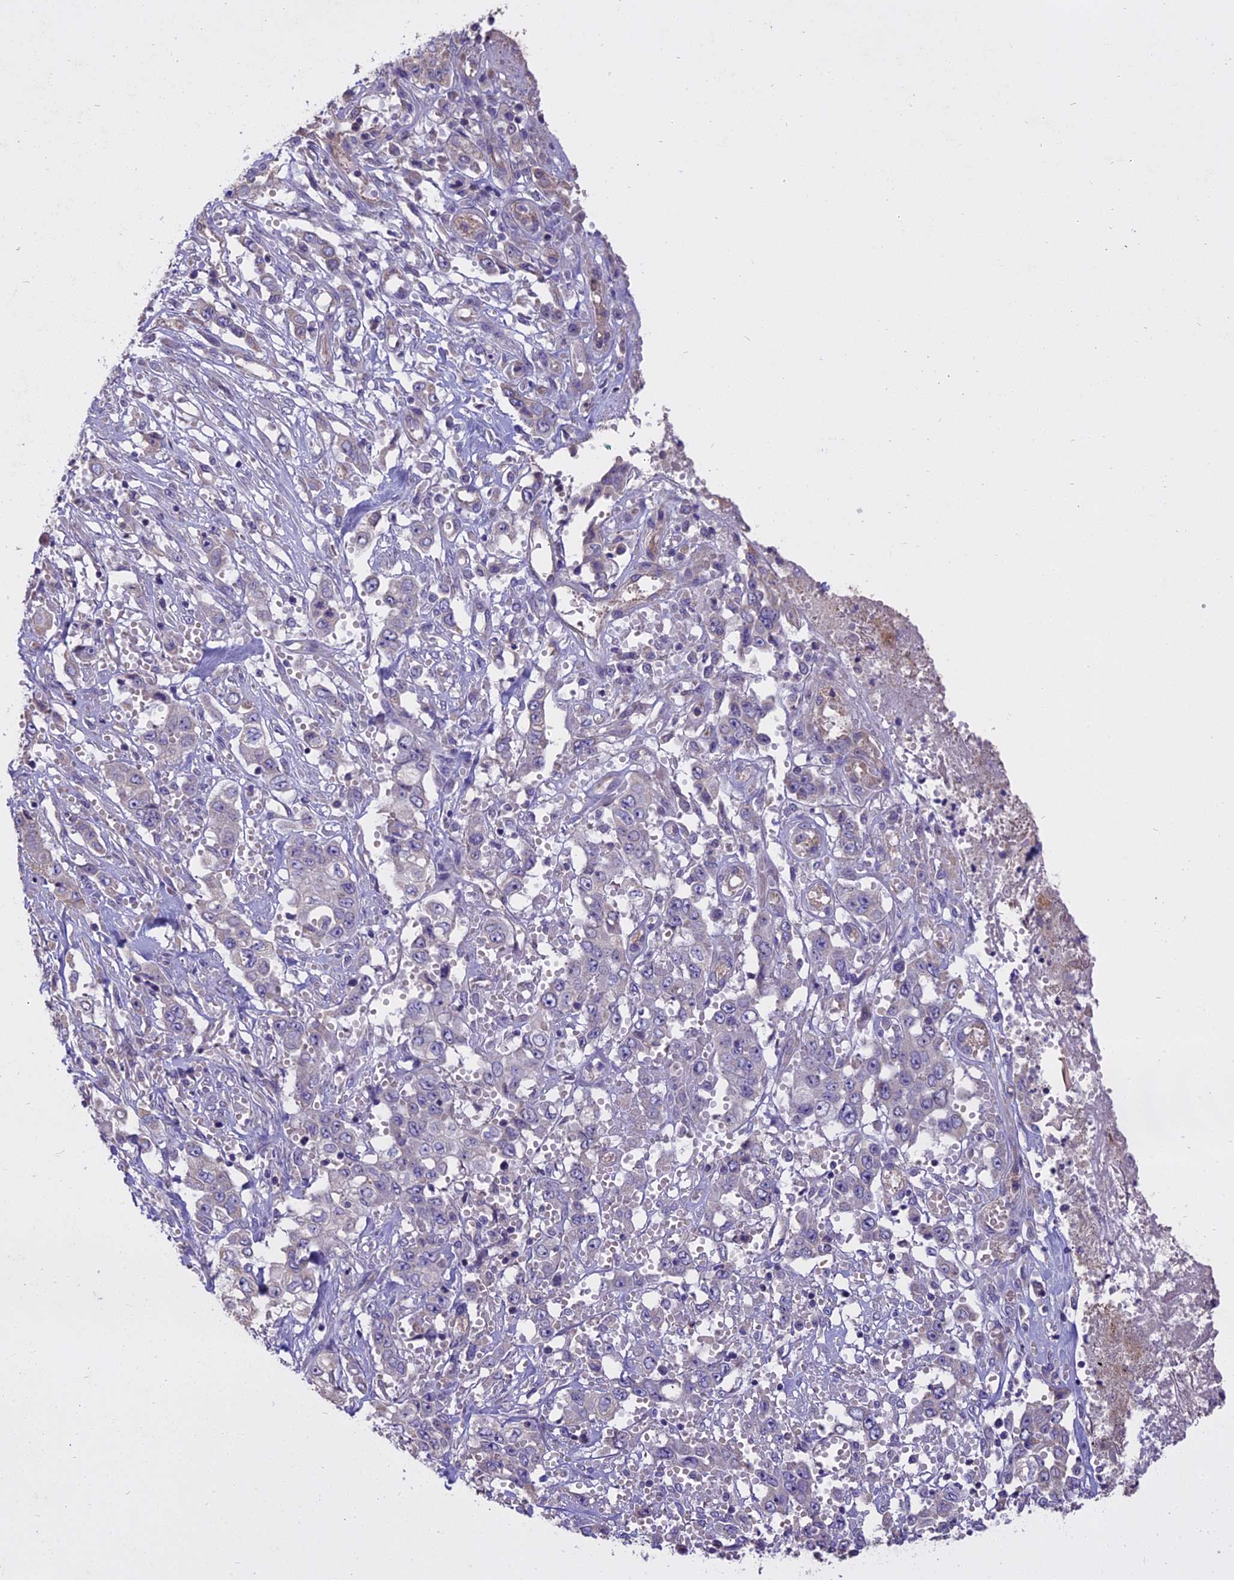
{"staining": {"intensity": "negative", "quantity": "none", "location": "none"}, "tissue": "stomach cancer", "cell_type": "Tumor cells", "image_type": "cancer", "snomed": [{"axis": "morphology", "description": "Adenocarcinoma, NOS"}, {"axis": "topography", "description": "Stomach, upper"}], "caption": "A high-resolution histopathology image shows immunohistochemistry staining of stomach adenocarcinoma, which exhibits no significant expression in tumor cells.", "gene": "WFDC2", "patient": {"sex": "male", "age": 62}}